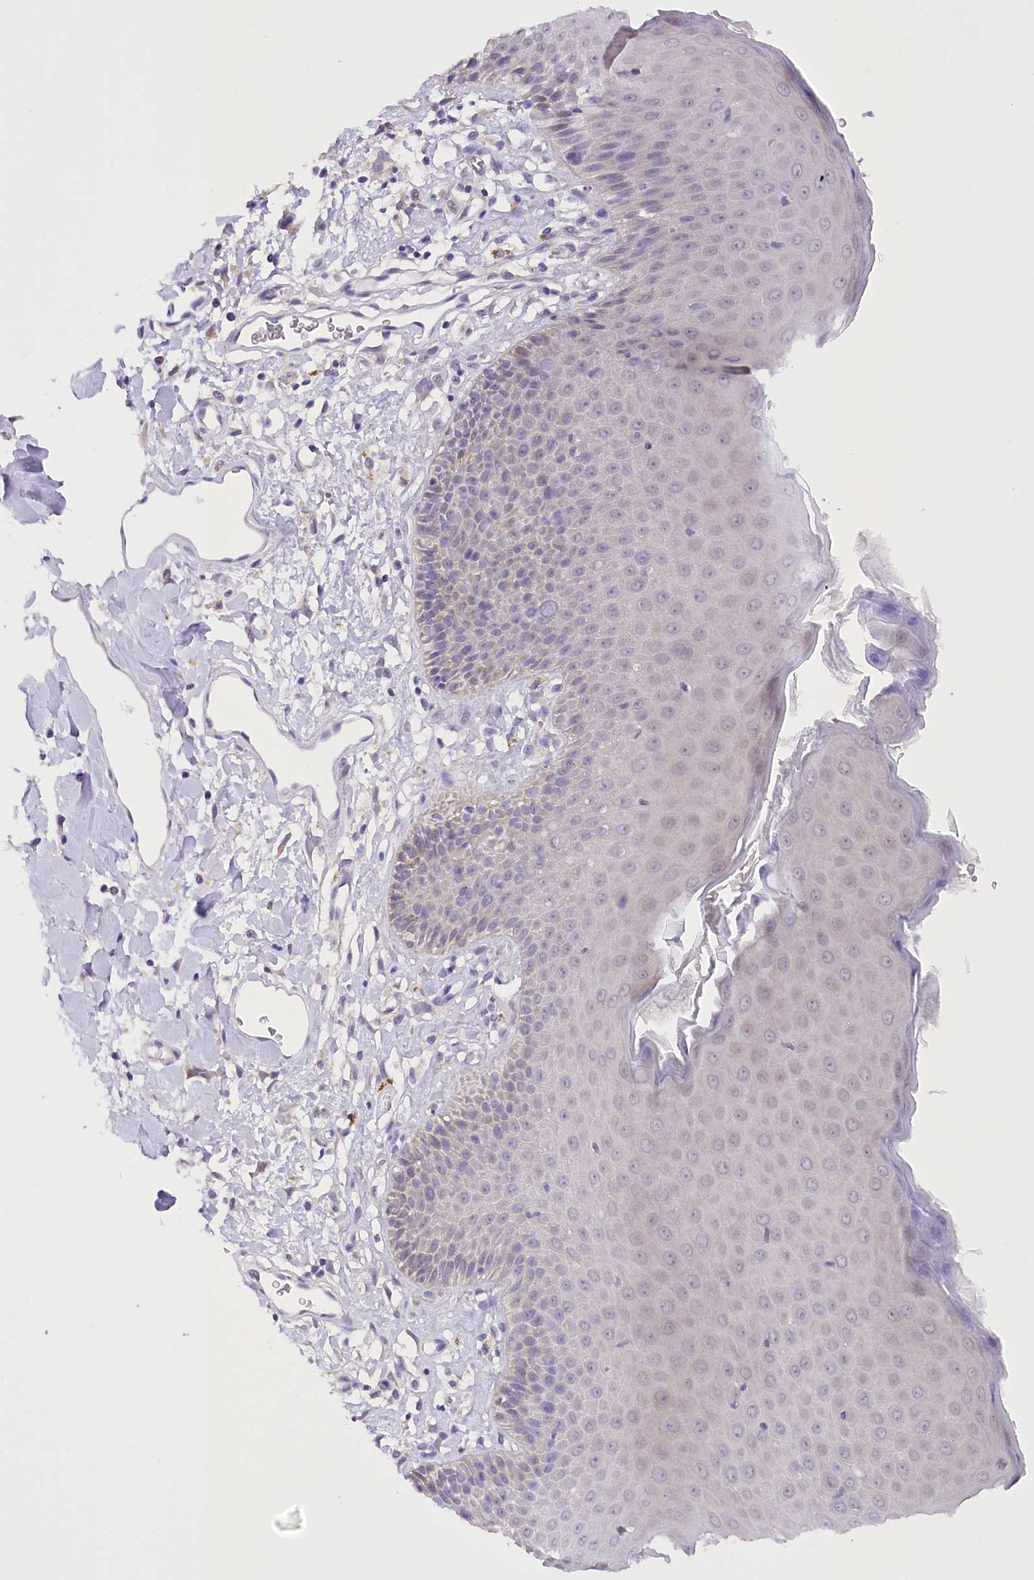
{"staining": {"intensity": "weak", "quantity": "25%-75%", "location": "cytoplasmic/membranous"}, "tissue": "skin", "cell_type": "Epidermal cells", "image_type": "normal", "snomed": [{"axis": "morphology", "description": "Normal tissue, NOS"}, {"axis": "topography", "description": "Vulva"}], "caption": "DAB immunohistochemical staining of unremarkable skin displays weak cytoplasmic/membranous protein staining in approximately 25%-75% of epidermal cells. The staining was performed using DAB, with brown indicating positive protein expression. Nuclei are stained blue with hematoxylin.", "gene": "DCUN1D1", "patient": {"sex": "female", "age": 68}}